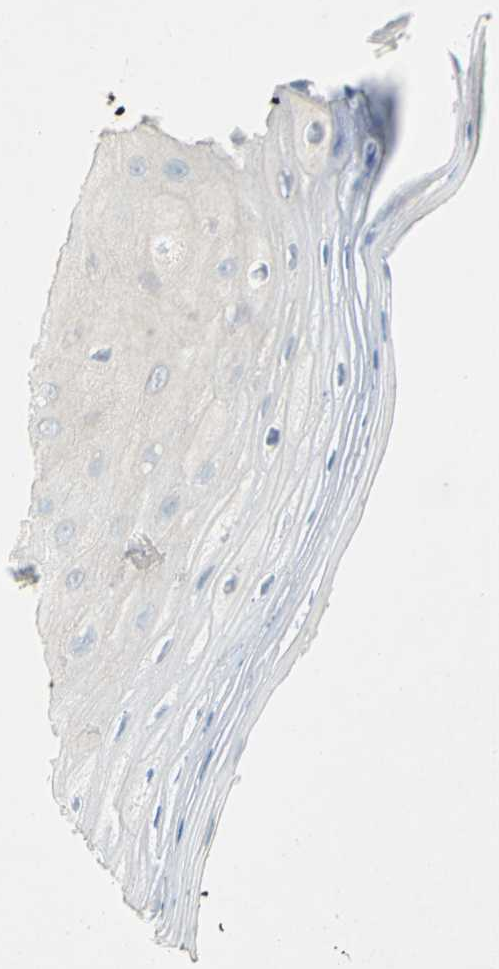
{"staining": {"intensity": "weak", "quantity": "25%-75%", "location": "cytoplasmic/membranous"}, "tissue": "oral mucosa", "cell_type": "Squamous epithelial cells", "image_type": "normal", "snomed": [{"axis": "morphology", "description": "Normal tissue, NOS"}, {"axis": "morphology", "description": "Squamous cell carcinoma, NOS"}, {"axis": "topography", "description": "Skeletal muscle"}, {"axis": "topography", "description": "Oral tissue"}, {"axis": "topography", "description": "Head-Neck"}], "caption": "The micrograph reveals staining of benign oral mucosa, revealing weak cytoplasmic/membranous protein expression (brown color) within squamous epithelial cells. (IHC, brightfield microscopy, high magnification).", "gene": "WIPI1", "patient": {"sex": "female", "age": 84}}